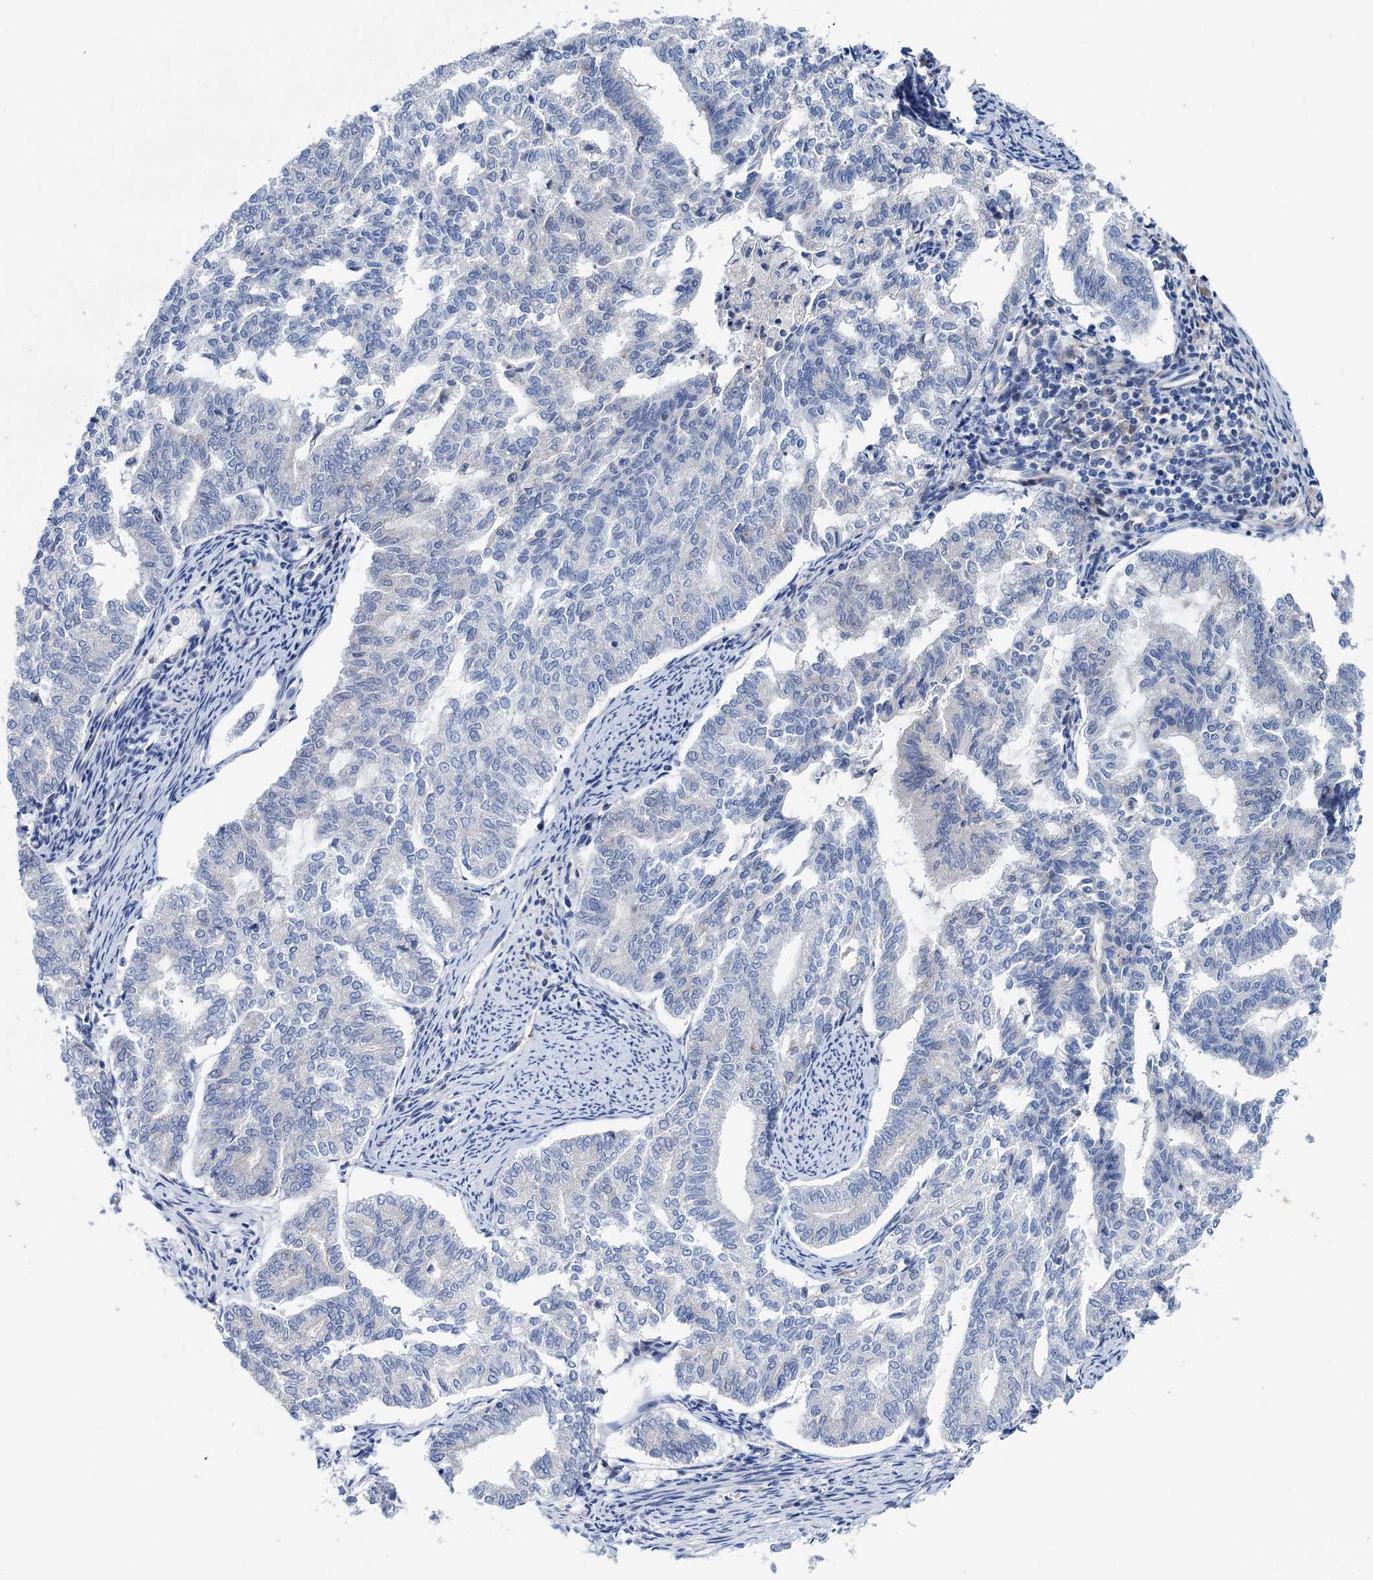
{"staining": {"intensity": "negative", "quantity": "none", "location": "none"}, "tissue": "endometrial cancer", "cell_type": "Tumor cells", "image_type": "cancer", "snomed": [{"axis": "morphology", "description": "Adenocarcinoma, NOS"}, {"axis": "topography", "description": "Endometrium"}], "caption": "High power microscopy photomicrograph of an immunohistochemistry photomicrograph of endometrial cancer (adenocarcinoma), revealing no significant expression in tumor cells.", "gene": "ZNRD2", "patient": {"sex": "female", "age": 79}}